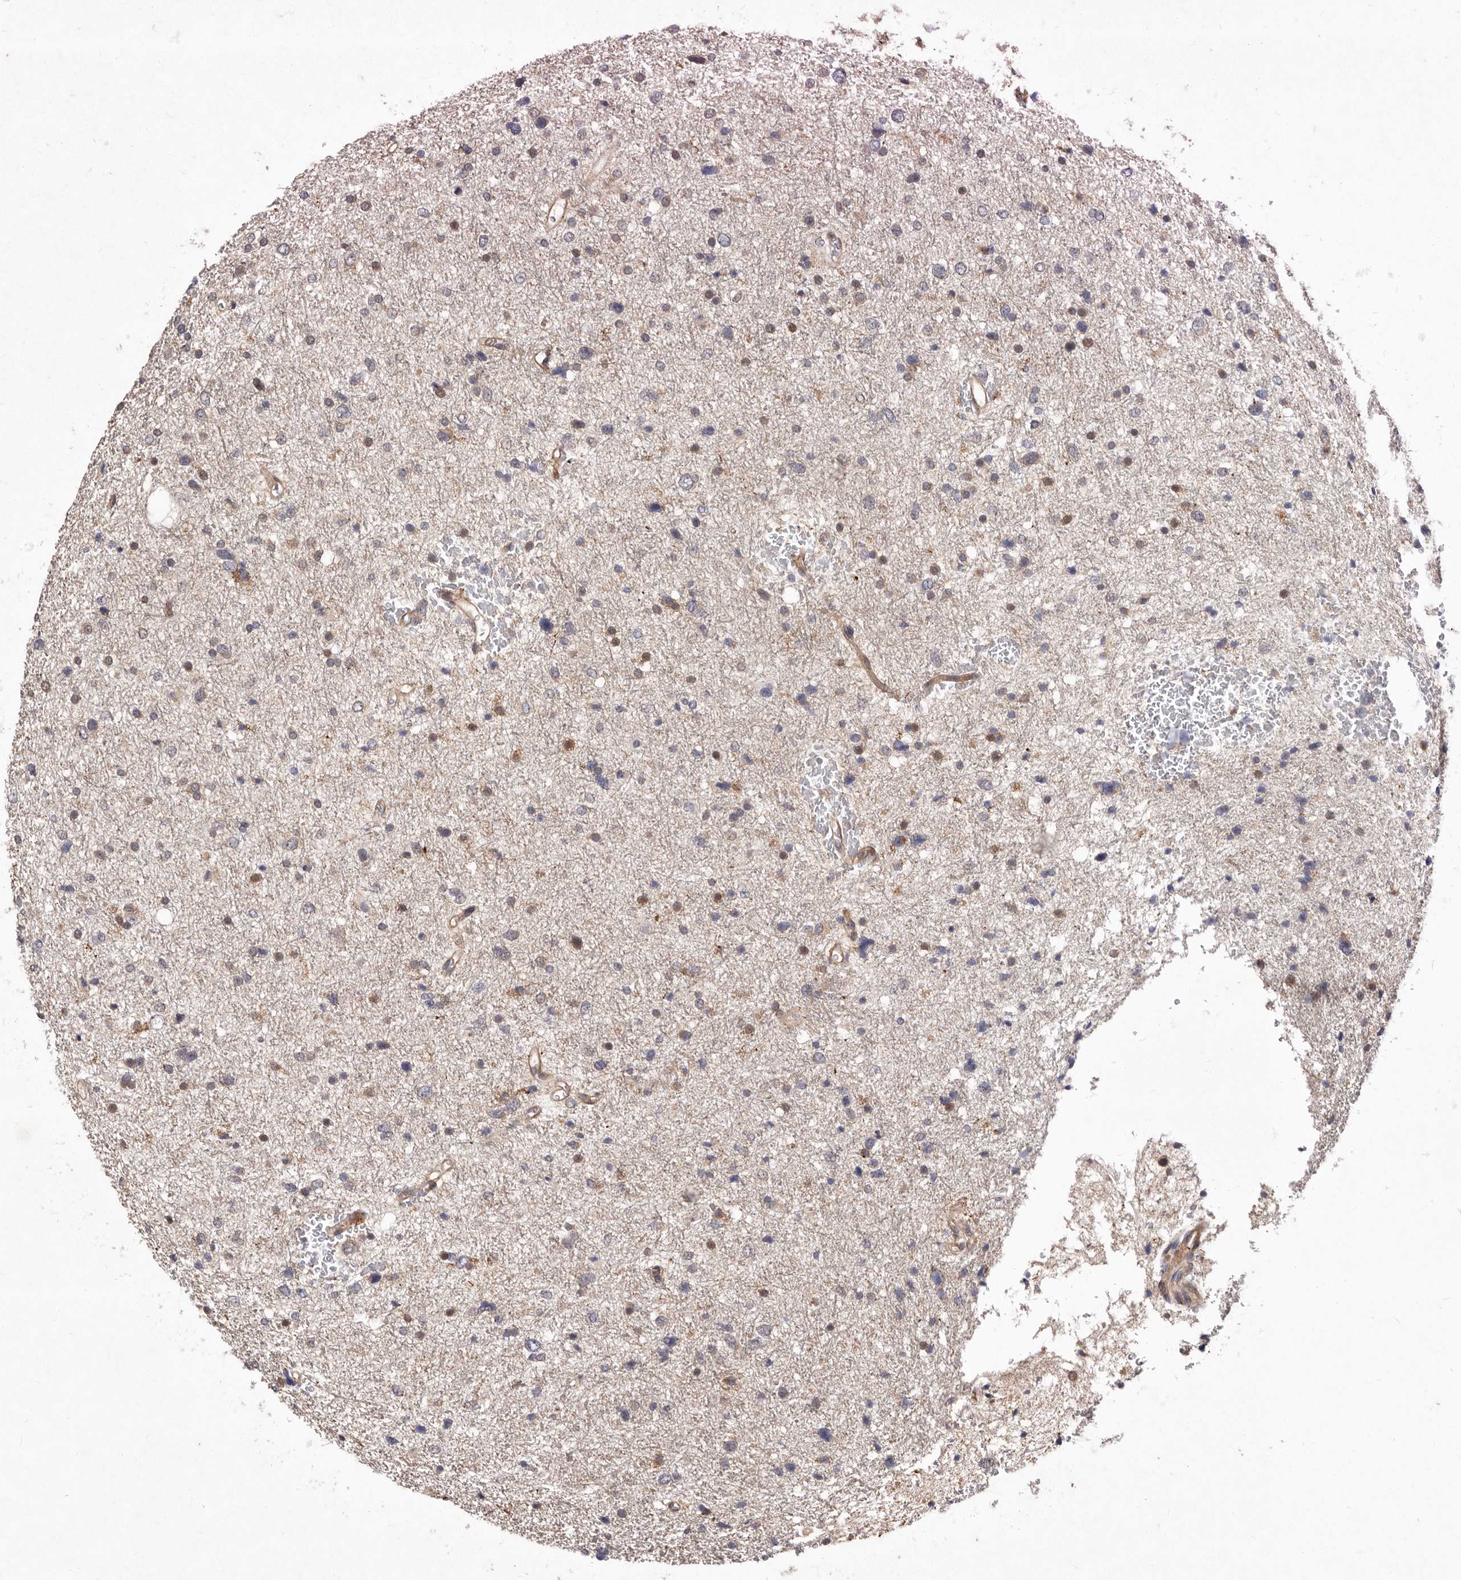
{"staining": {"intensity": "weak", "quantity": "<25%", "location": "cytoplasmic/membranous"}, "tissue": "glioma", "cell_type": "Tumor cells", "image_type": "cancer", "snomed": [{"axis": "morphology", "description": "Glioma, malignant, Low grade"}, {"axis": "topography", "description": "Brain"}], "caption": "Image shows no significant protein staining in tumor cells of malignant glioma (low-grade).", "gene": "RRM2B", "patient": {"sex": "female", "age": 37}}